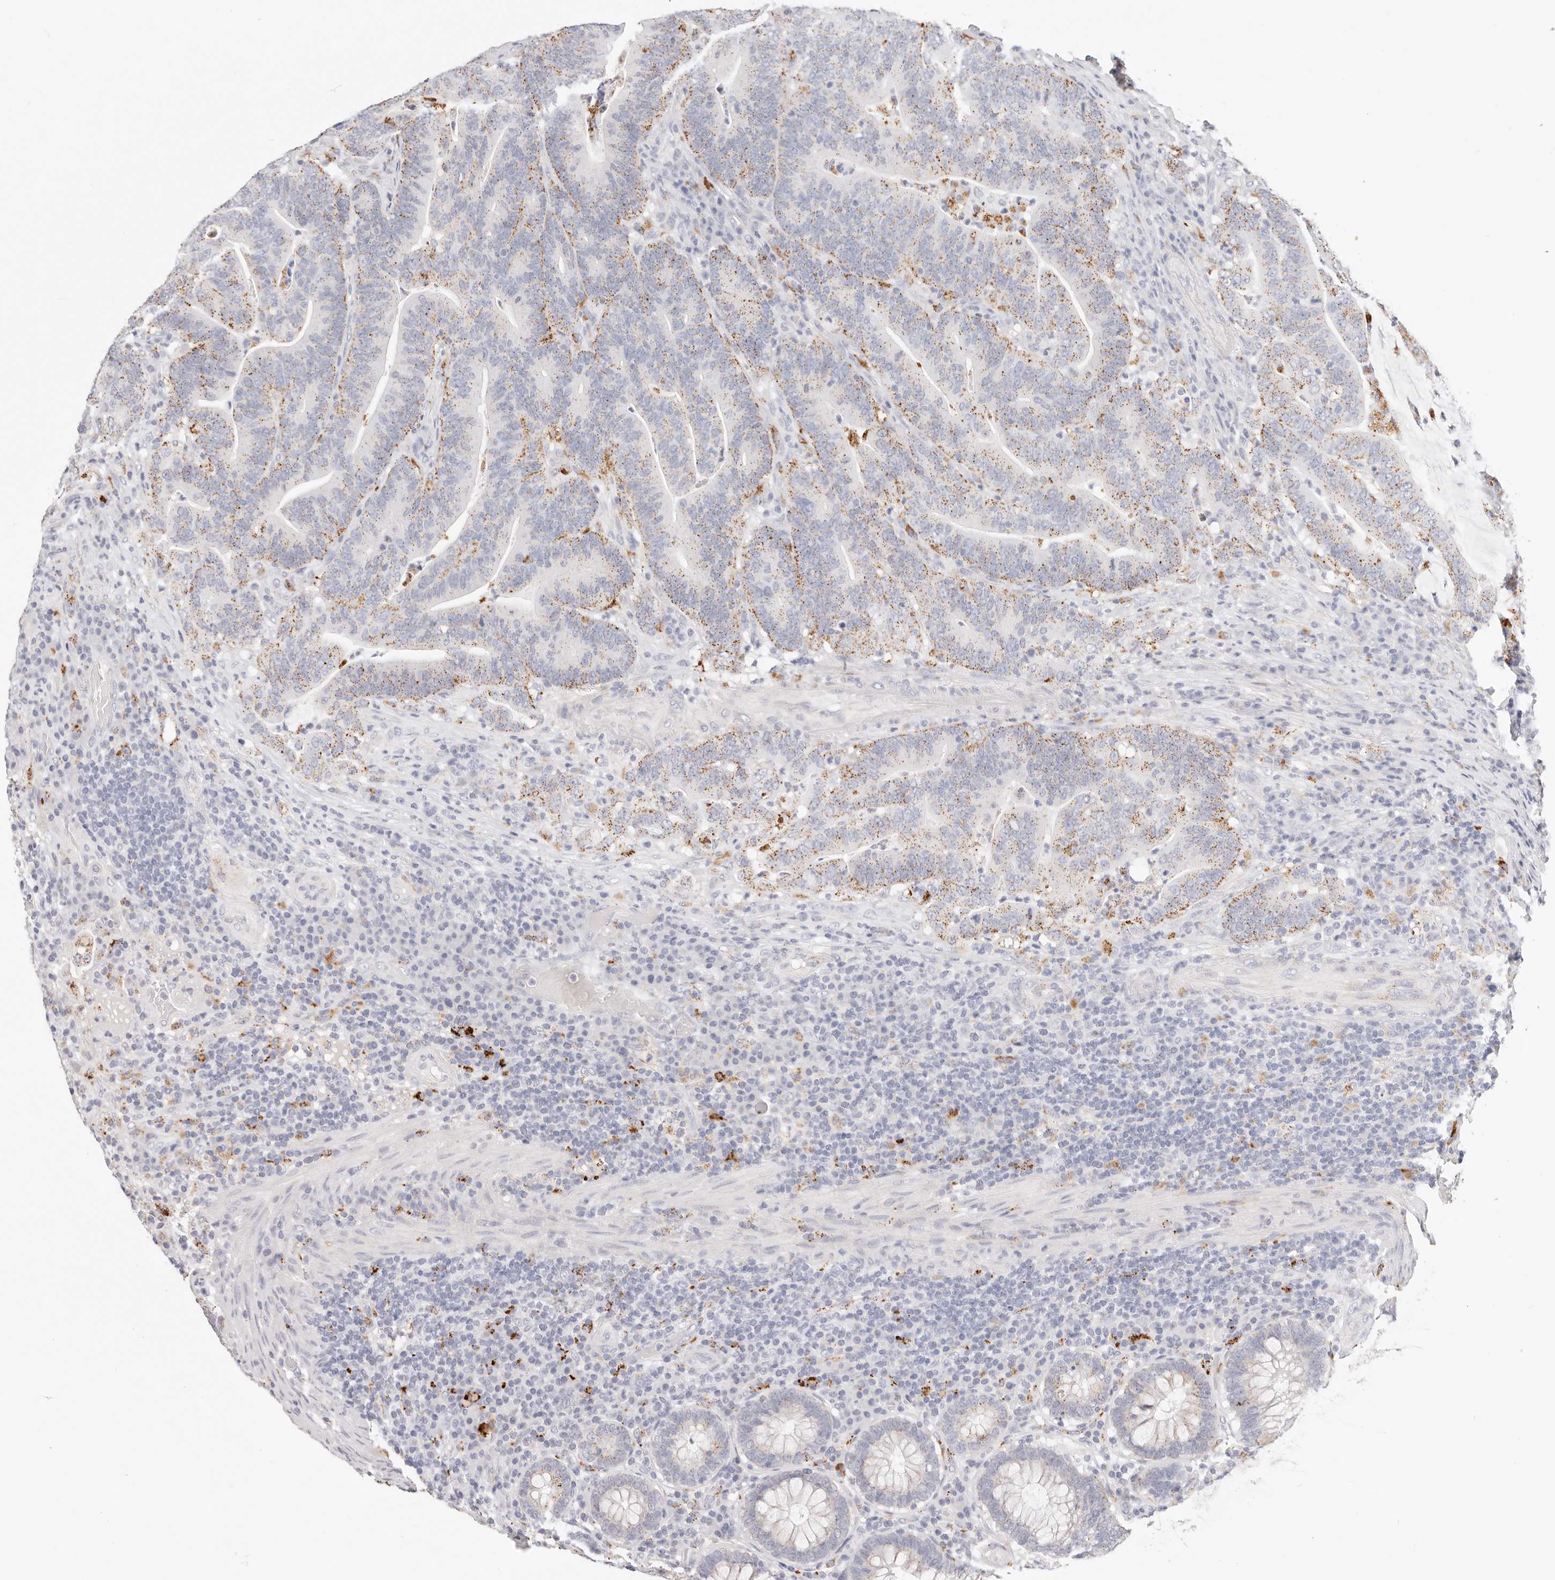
{"staining": {"intensity": "moderate", "quantity": "<25%", "location": "cytoplasmic/membranous"}, "tissue": "colorectal cancer", "cell_type": "Tumor cells", "image_type": "cancer", "snomed": [{"axis": "morphology", "description": "Adenocarcinoma, NOS"}, {"axis": "topography", "description": "Colon"}], "caption": "Protein expression by immunohistochemistry shows moderate cytoplasmic/membranous expression in about <25% of tumor cells in colorectal cancer.", "gene": "STKLD1", "patient": {"sex": "female", "age": 66}}